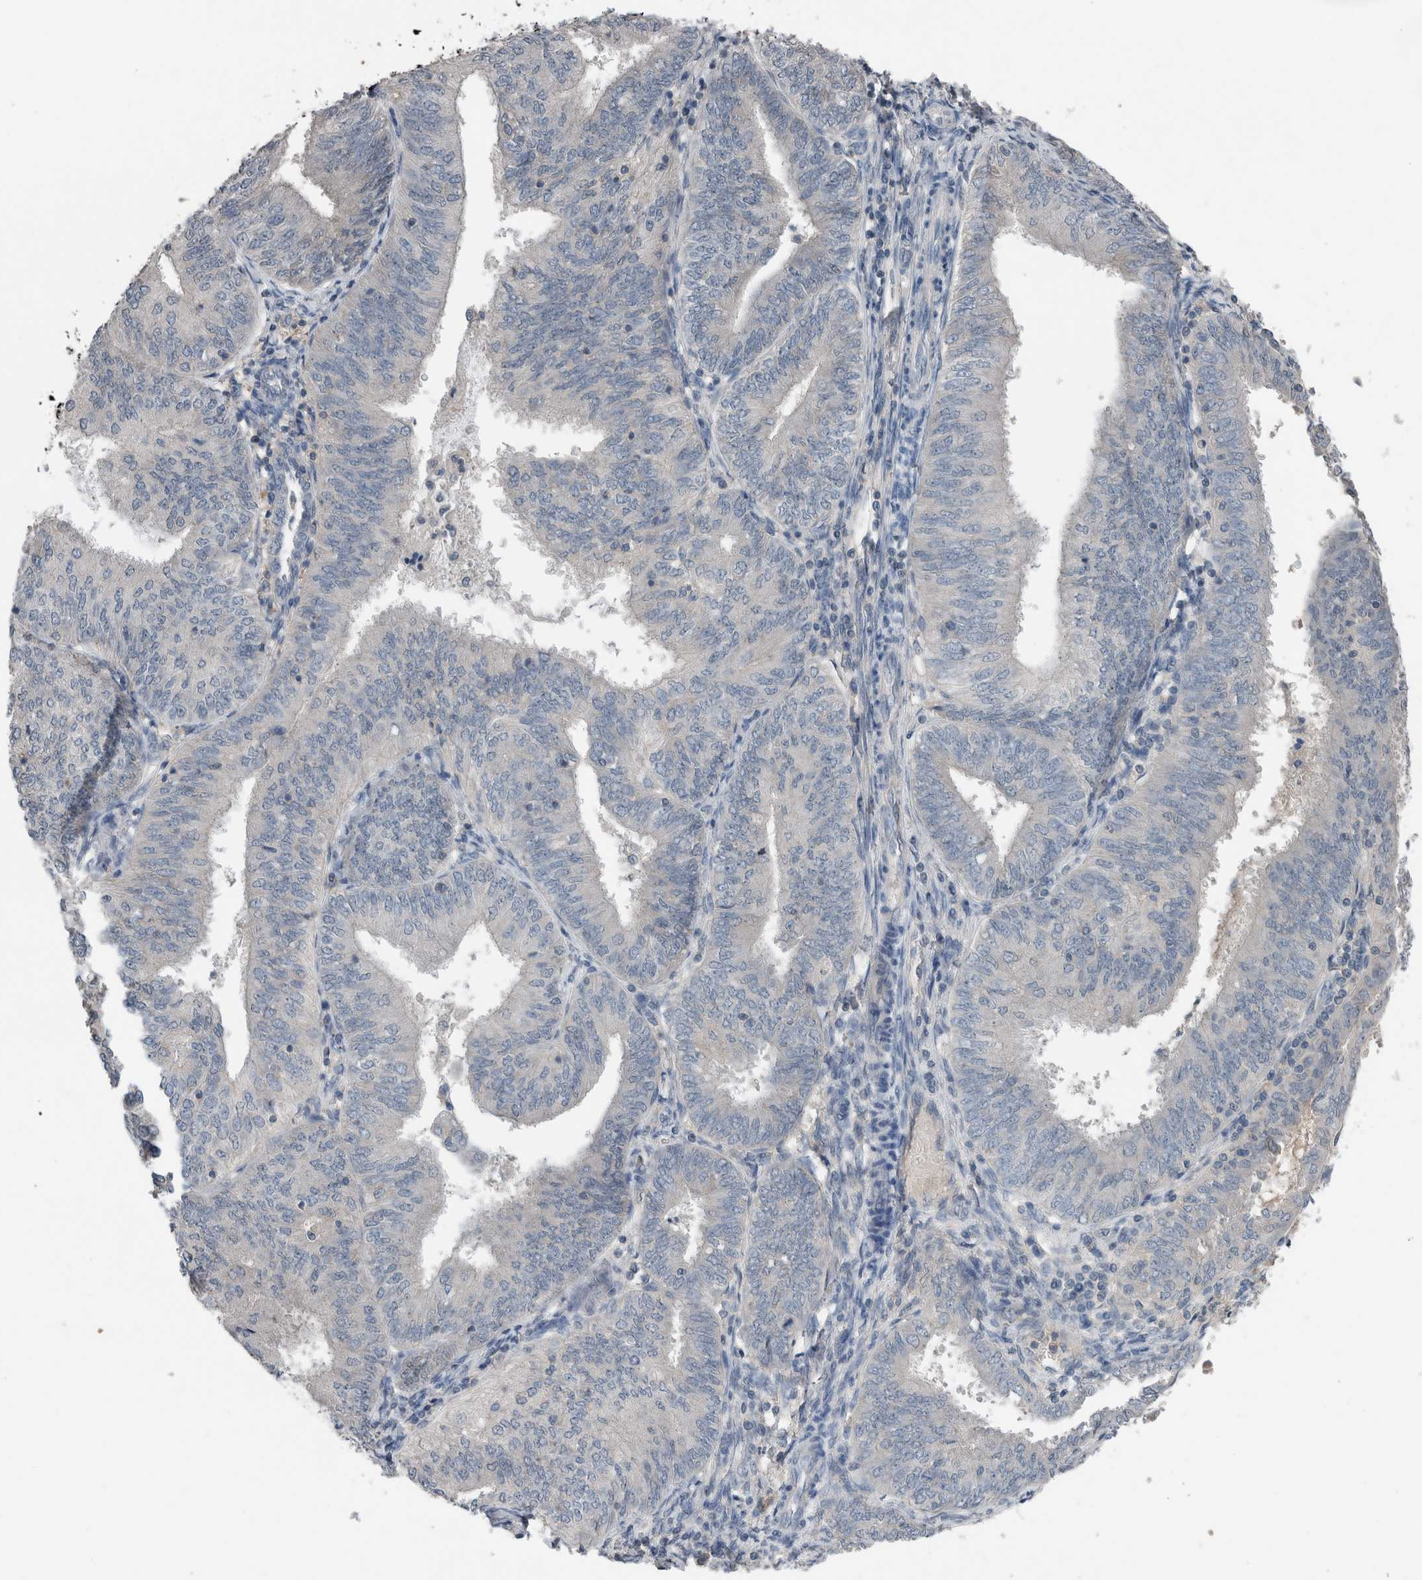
{"staining": {"intensity": "negative", "quantity": "none", "location": "none"}, "tissue": "endometrial cancer", "cell_type": "Tumor cells", "image_type": "cancer", "snomed": [{"axis": "morphology", "description": "Adenocarcinoma, NOS"}, {"axis": "topography", "description": "Endometrium"}], "caption": "Tumor cells are negative for brown protein staining in endometrial cancer (adenocarcinoma).", "gene": "CRNN", "patient": {"sex": "female", "age": 58}}